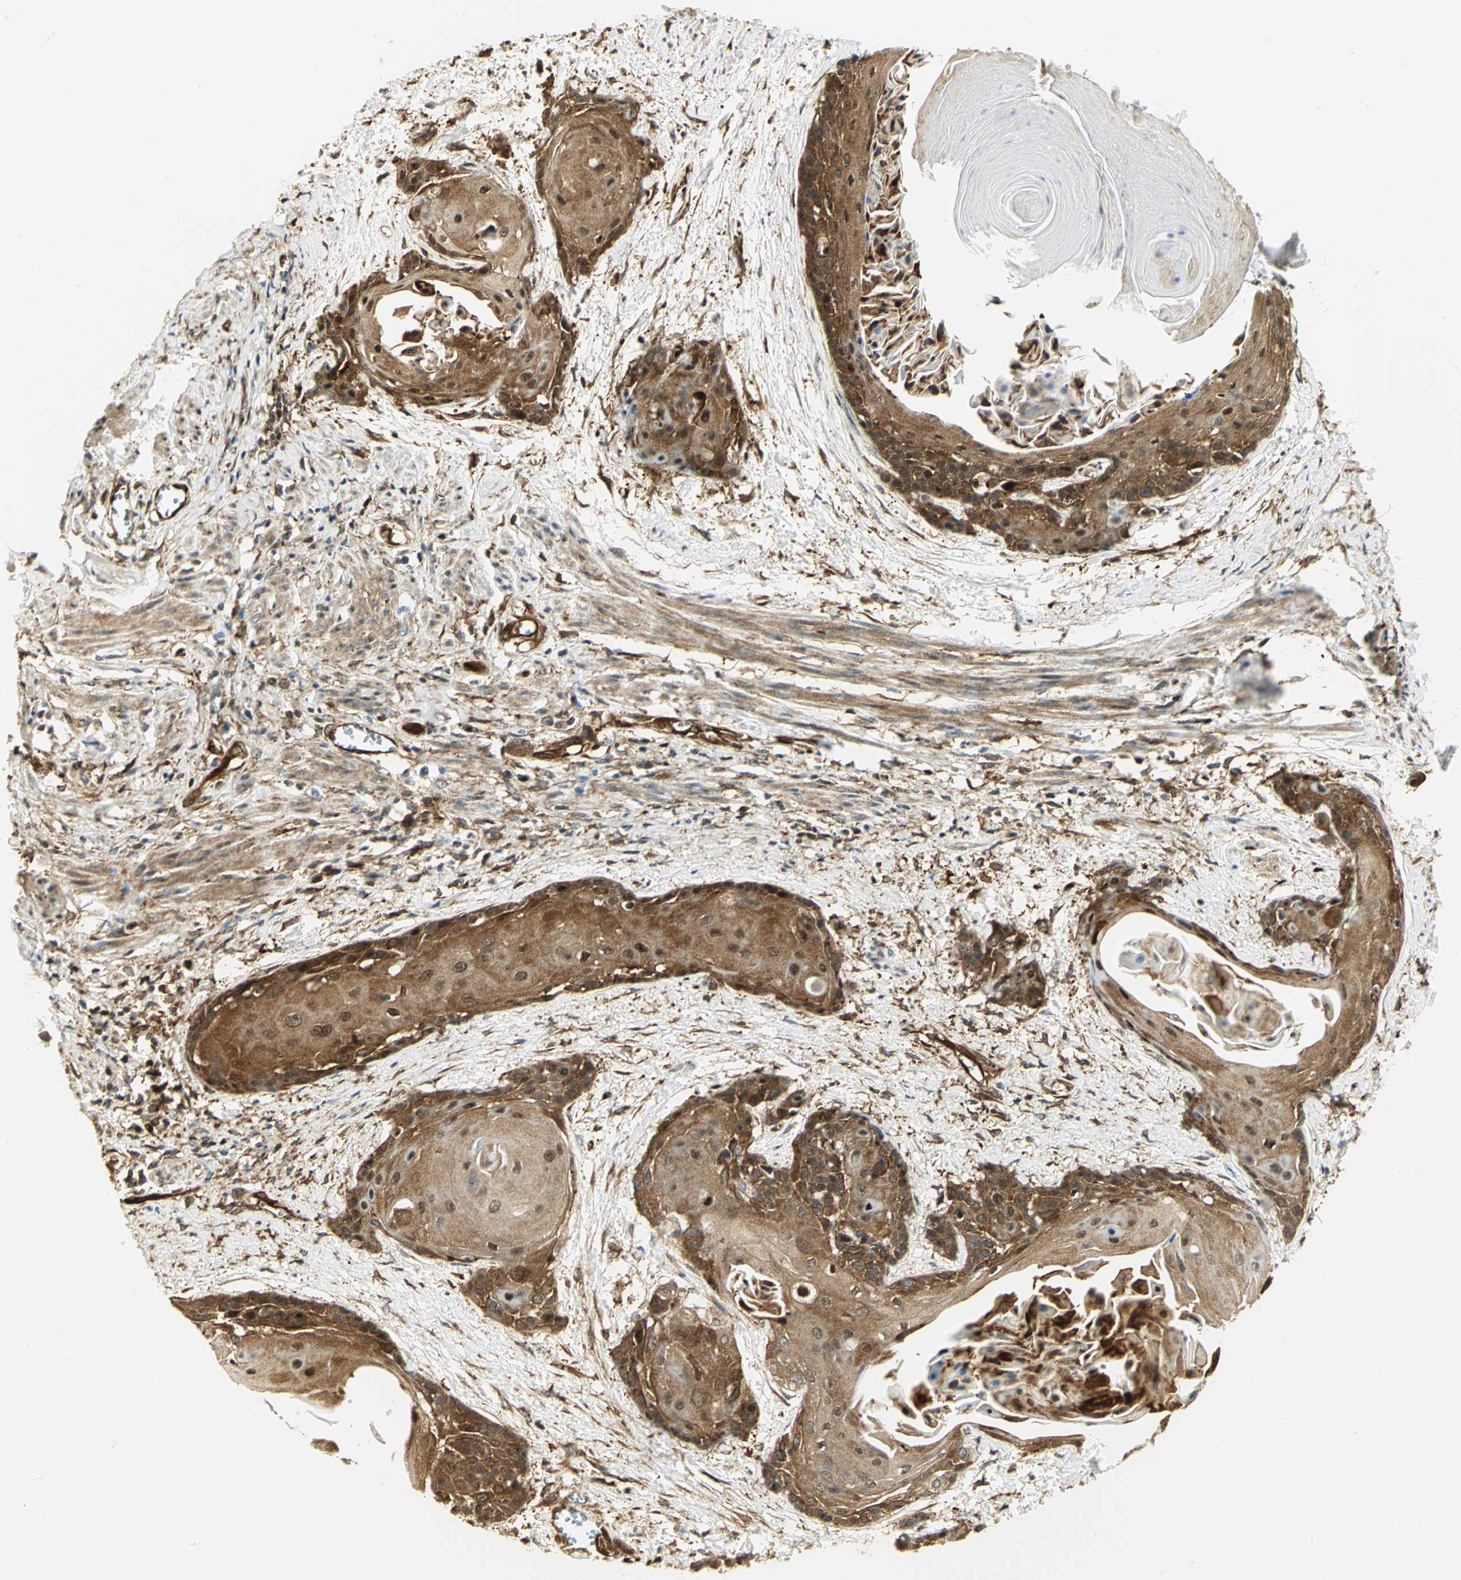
{"staining": {"intensity": "moderate", "quantity": ">75%", "location": "cytoplasmic/membranous,nuclear"}, "tissue": "cervical cancer", "cell_type": "Tumor cells", "image_type": "cancer", "snomed": [{"axis": "morphology", "description": "Squamous cell carcinoma, NOS"}, {"axis": "topography", "description": "Cervix"}], "caption": "The histopathology image demonstrates staining of cervical cancer, revealing moderate cytoplasmic/membranous and nuclear protein staining (brown color) within tumor cells.", "gene": "EEA1", "patient": {"sex": "female", "age": 57}}